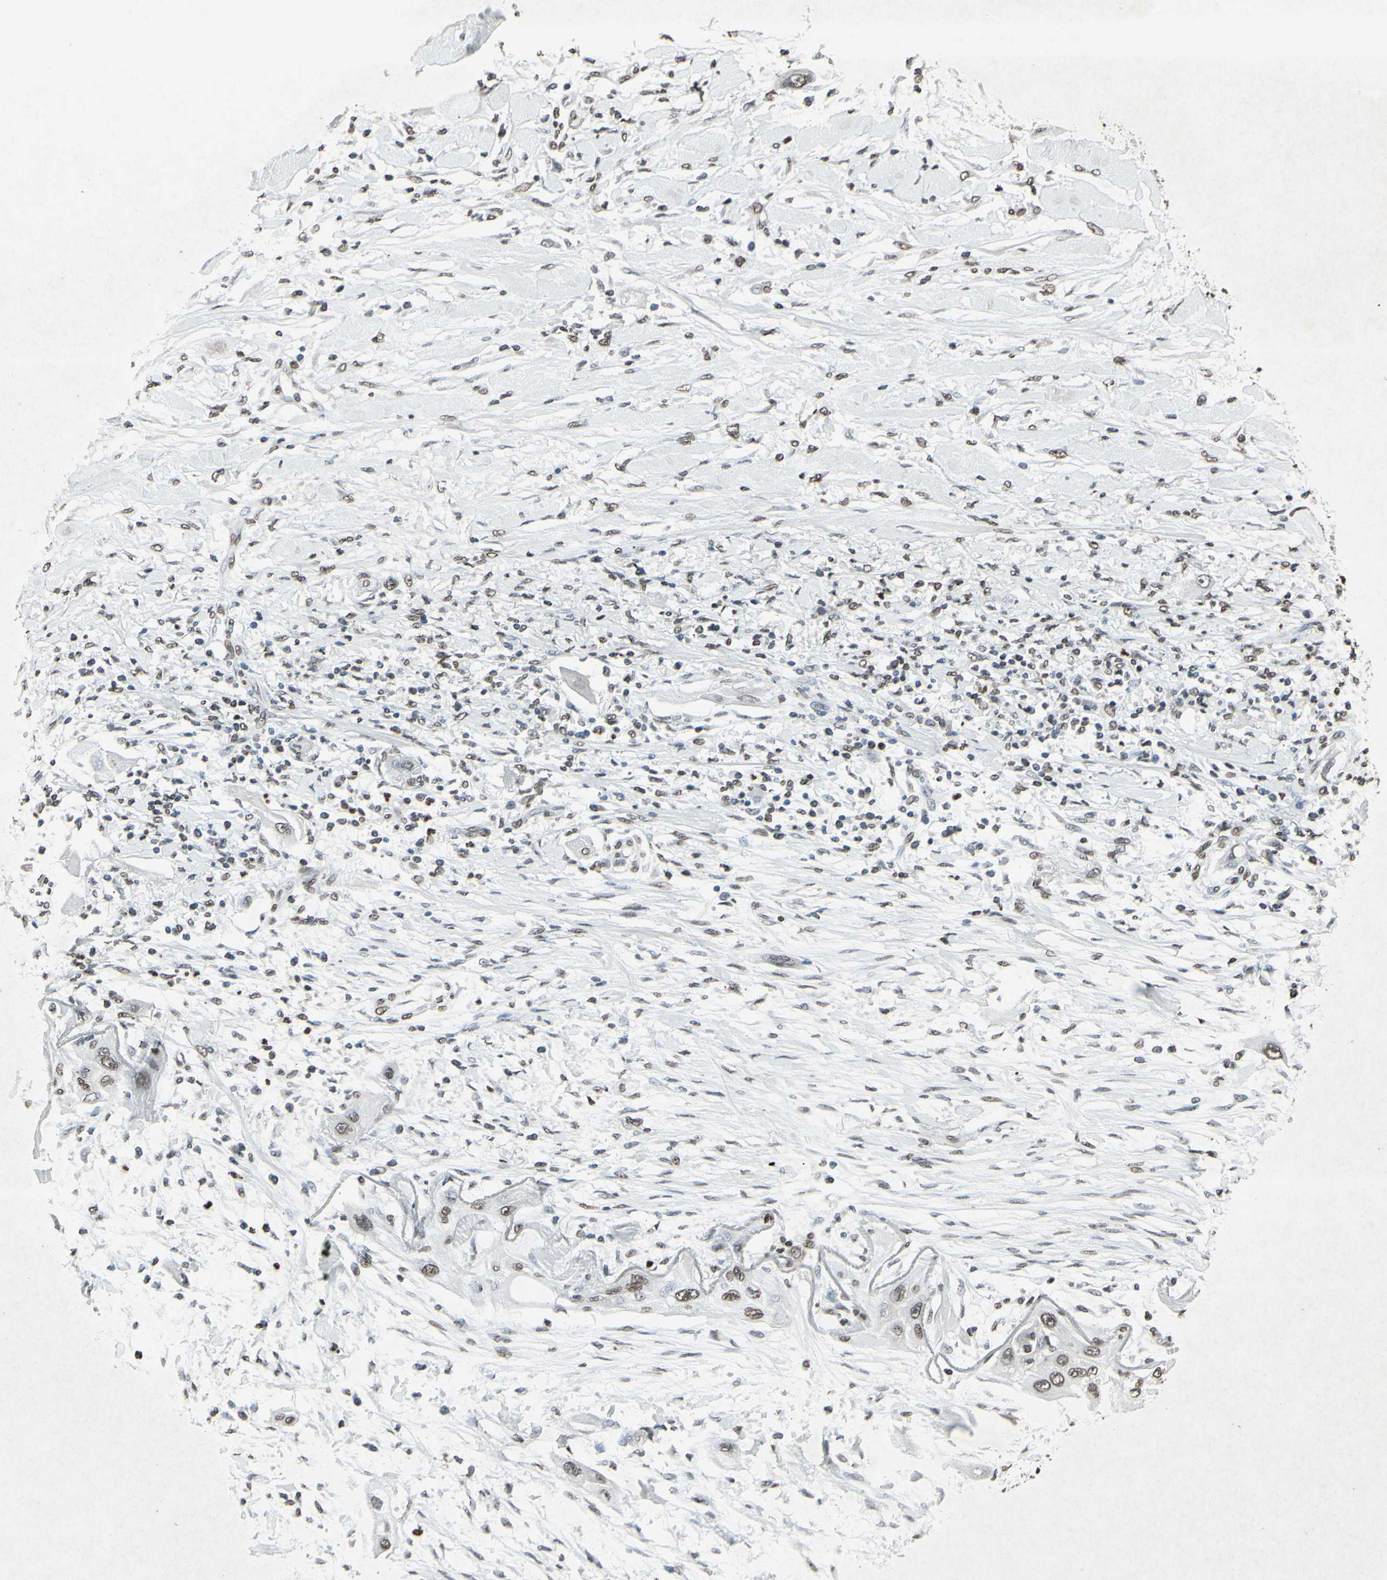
{"staining": {"intensity": "weak", "quantity": "<25%", "location": "nuclear"}, "tissue": "lung cancer", "cell_type": "Tumor cells", "image_type": "cancer", "snomed": [{"axis": "morphology", "description": "Squamous cell carcinoma, NOS"}, {"axis": "topography", "description": "Lung"}], "caption": "The immunohistochemistry (IHC) micrograph has no significant positivity in tumor cells of lung cancer (squamous cell carcinoma) tissue.", "gene": "CD79B", "patient": {"sex": "female", "age": 47}}